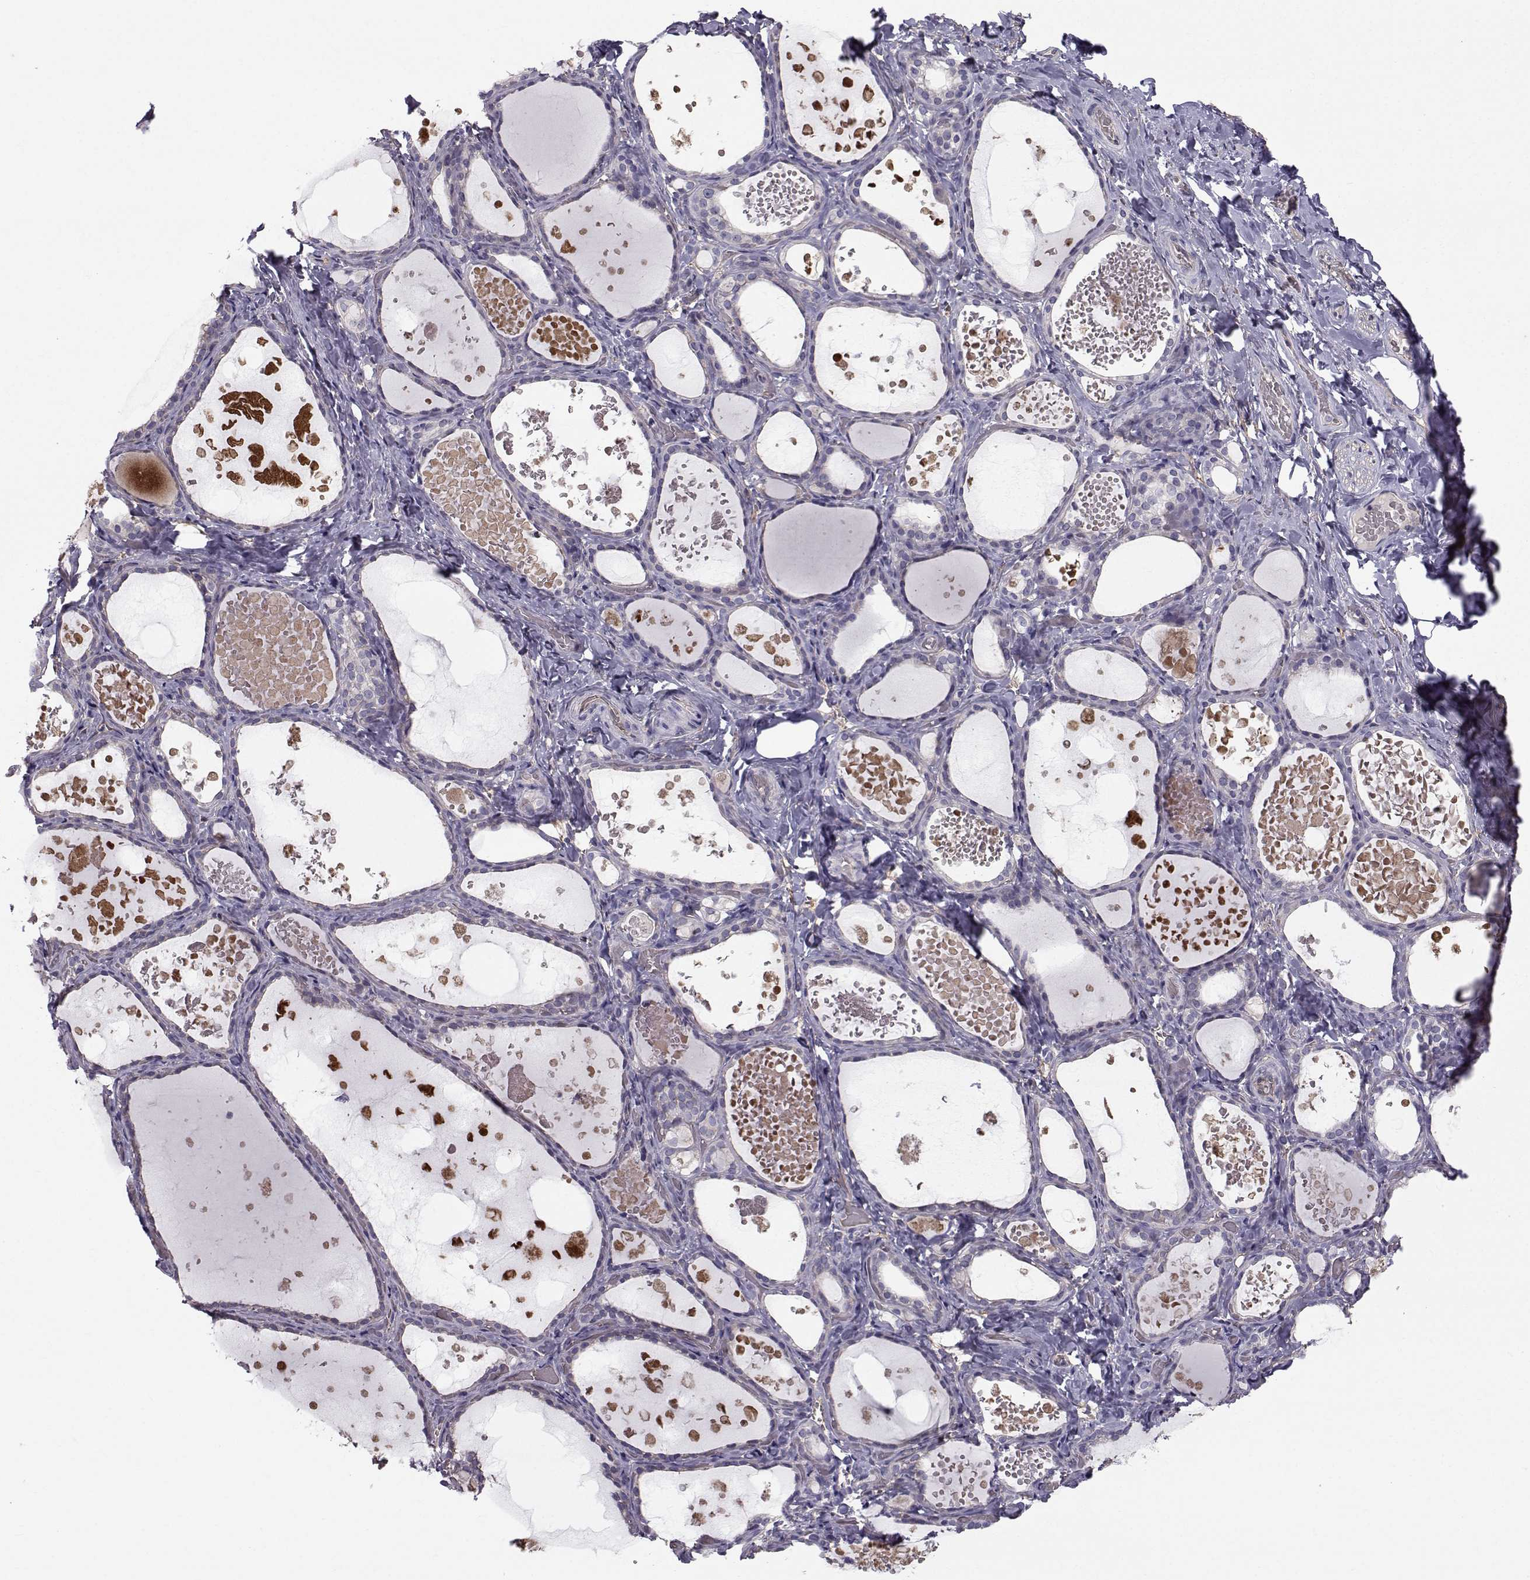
{"staining": {"intensity": "negative", "quantity": "none", "location": "none"}, "tissue": "thyroid gland", "cell_type": "Glandular cells", "image_type": "normal", "snomed": [{"axis": "morphology", "description": "Normal tissue, NOS"}, {"axis": "topography", "description": "Thyroid gland"}], "caption": "A micrograph of human thyroid gland is negative for staining in glandular cells. The staining was performed using DAB to visualize the protein expression in brown, while the nuclei were stained in blue with hematoxylin (Magnification: 20x).", "gene": "QPCT", "patient": {"sex": "female", "age": 56}}